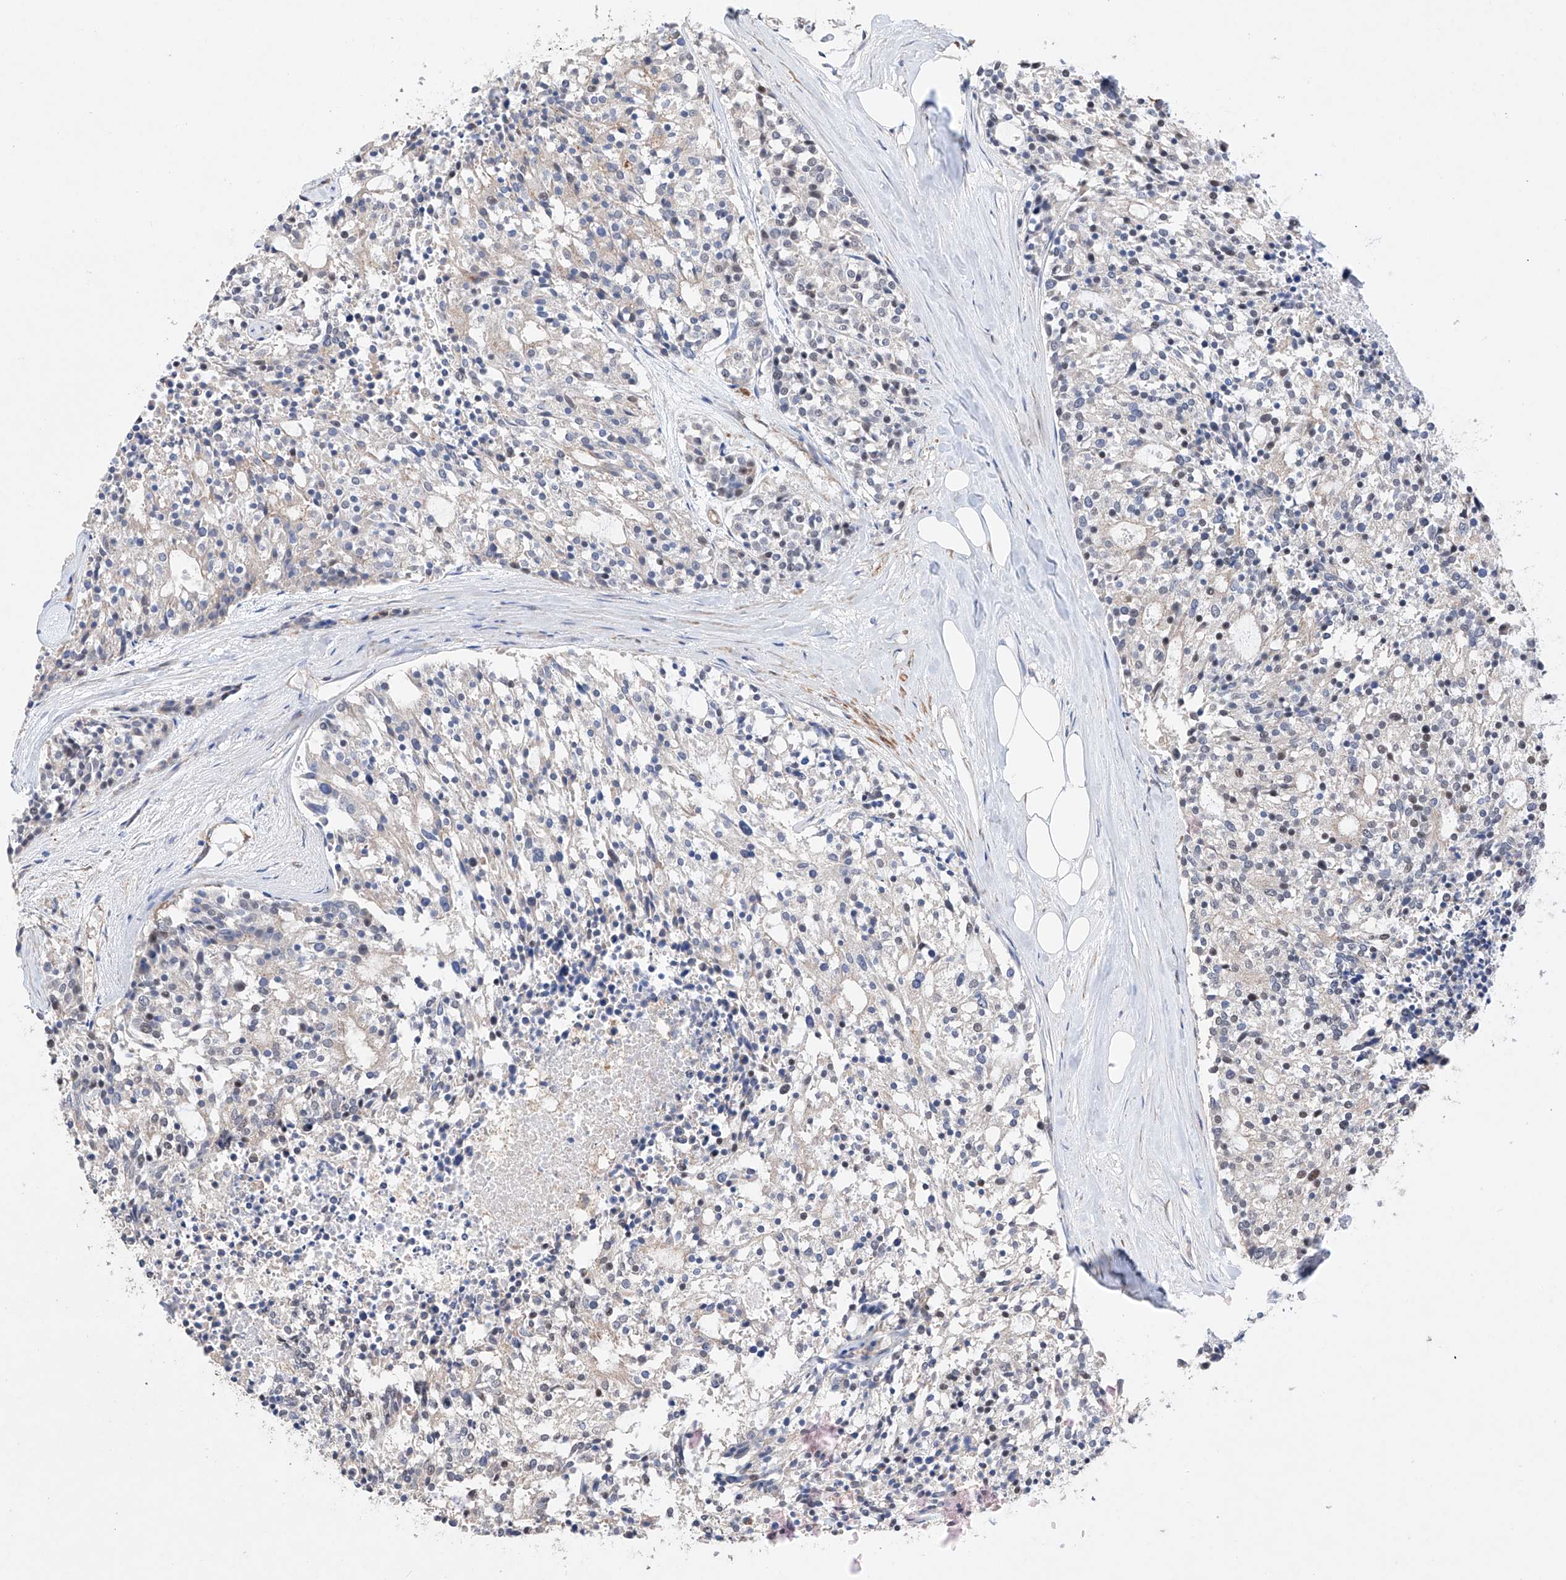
{"staining": {"intensity": "negative", "quantity": "none", "location": "none"}, "tissue": "carcinoid", "cell_type": "Tumor cells", "image_type": "cancer", "snomed": [{"axis": "morphology", "description": "Carcinoid, malignant, NOS"}, {"axis": "topography", "description": "Pancreas"}], "caption": "Carcinoid was stained to show a protein in brown. There is no significant positivity in tumor cells. The staining is performed using DAB brown chromogen with nuclei counter-stained in using hematoxylin.", "gene": "AFG1L", "patient": {"sex": "female", "age": 54}}